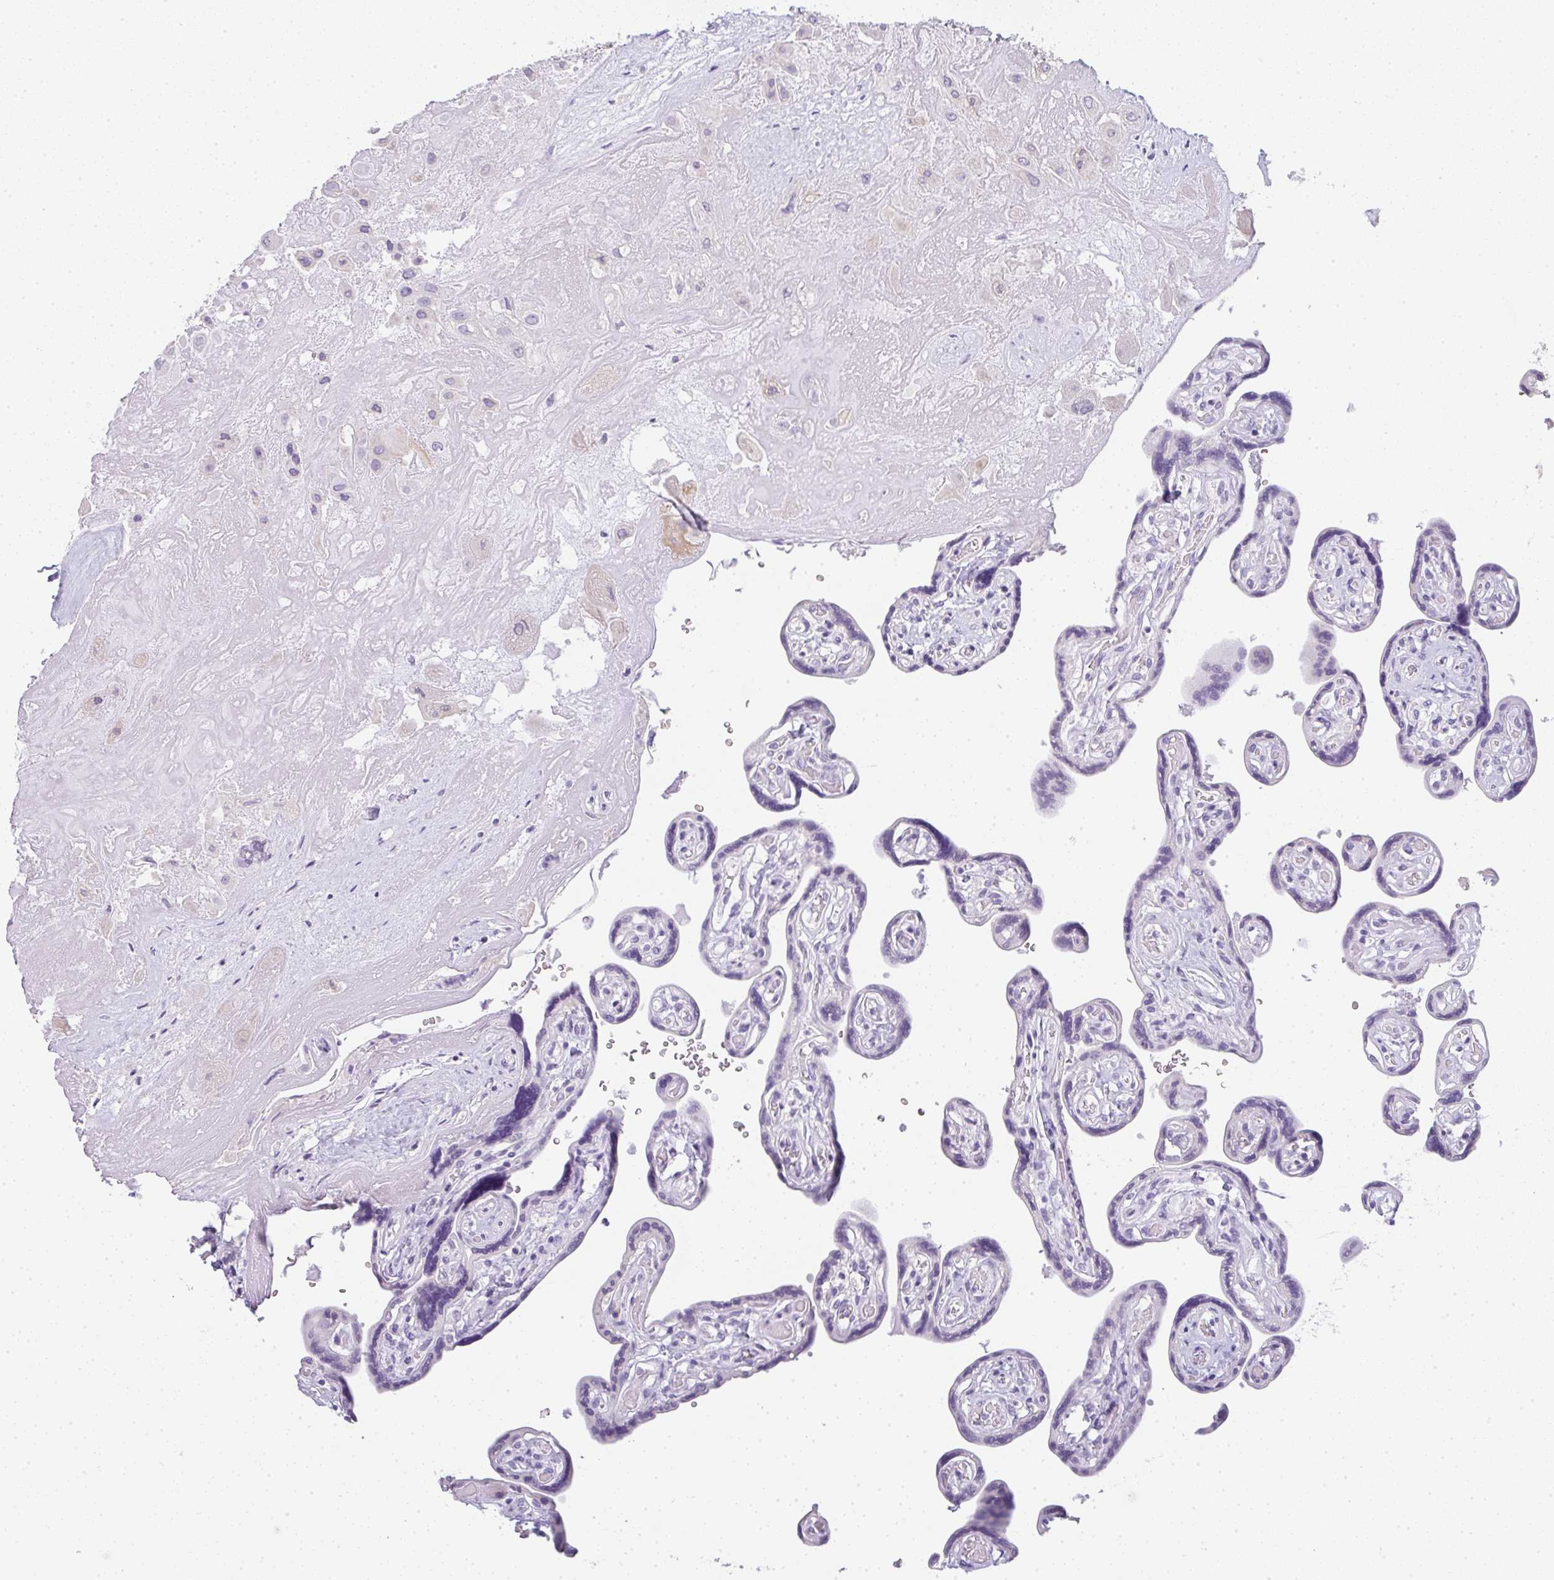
{"staining": {"intensity": "negative", "quantity": "none", "location": "none"}, "tissue": "placenta", "cell_type": "Decidual cells", "image_type": "normal", "snomed": [{"axis": "morphology", "description": "Normal tissue, NOS"}, {"axis": "topography", "description": "Placenta"}], "caption": "Immunohistochemistry (IHC) photomicrograph of benign placenta: human placenta stained with DAB demonstrates no significant protein expression in decidual cells.", "gene": "LPAR4", "patient": {"sex": "female", "age": 32}}